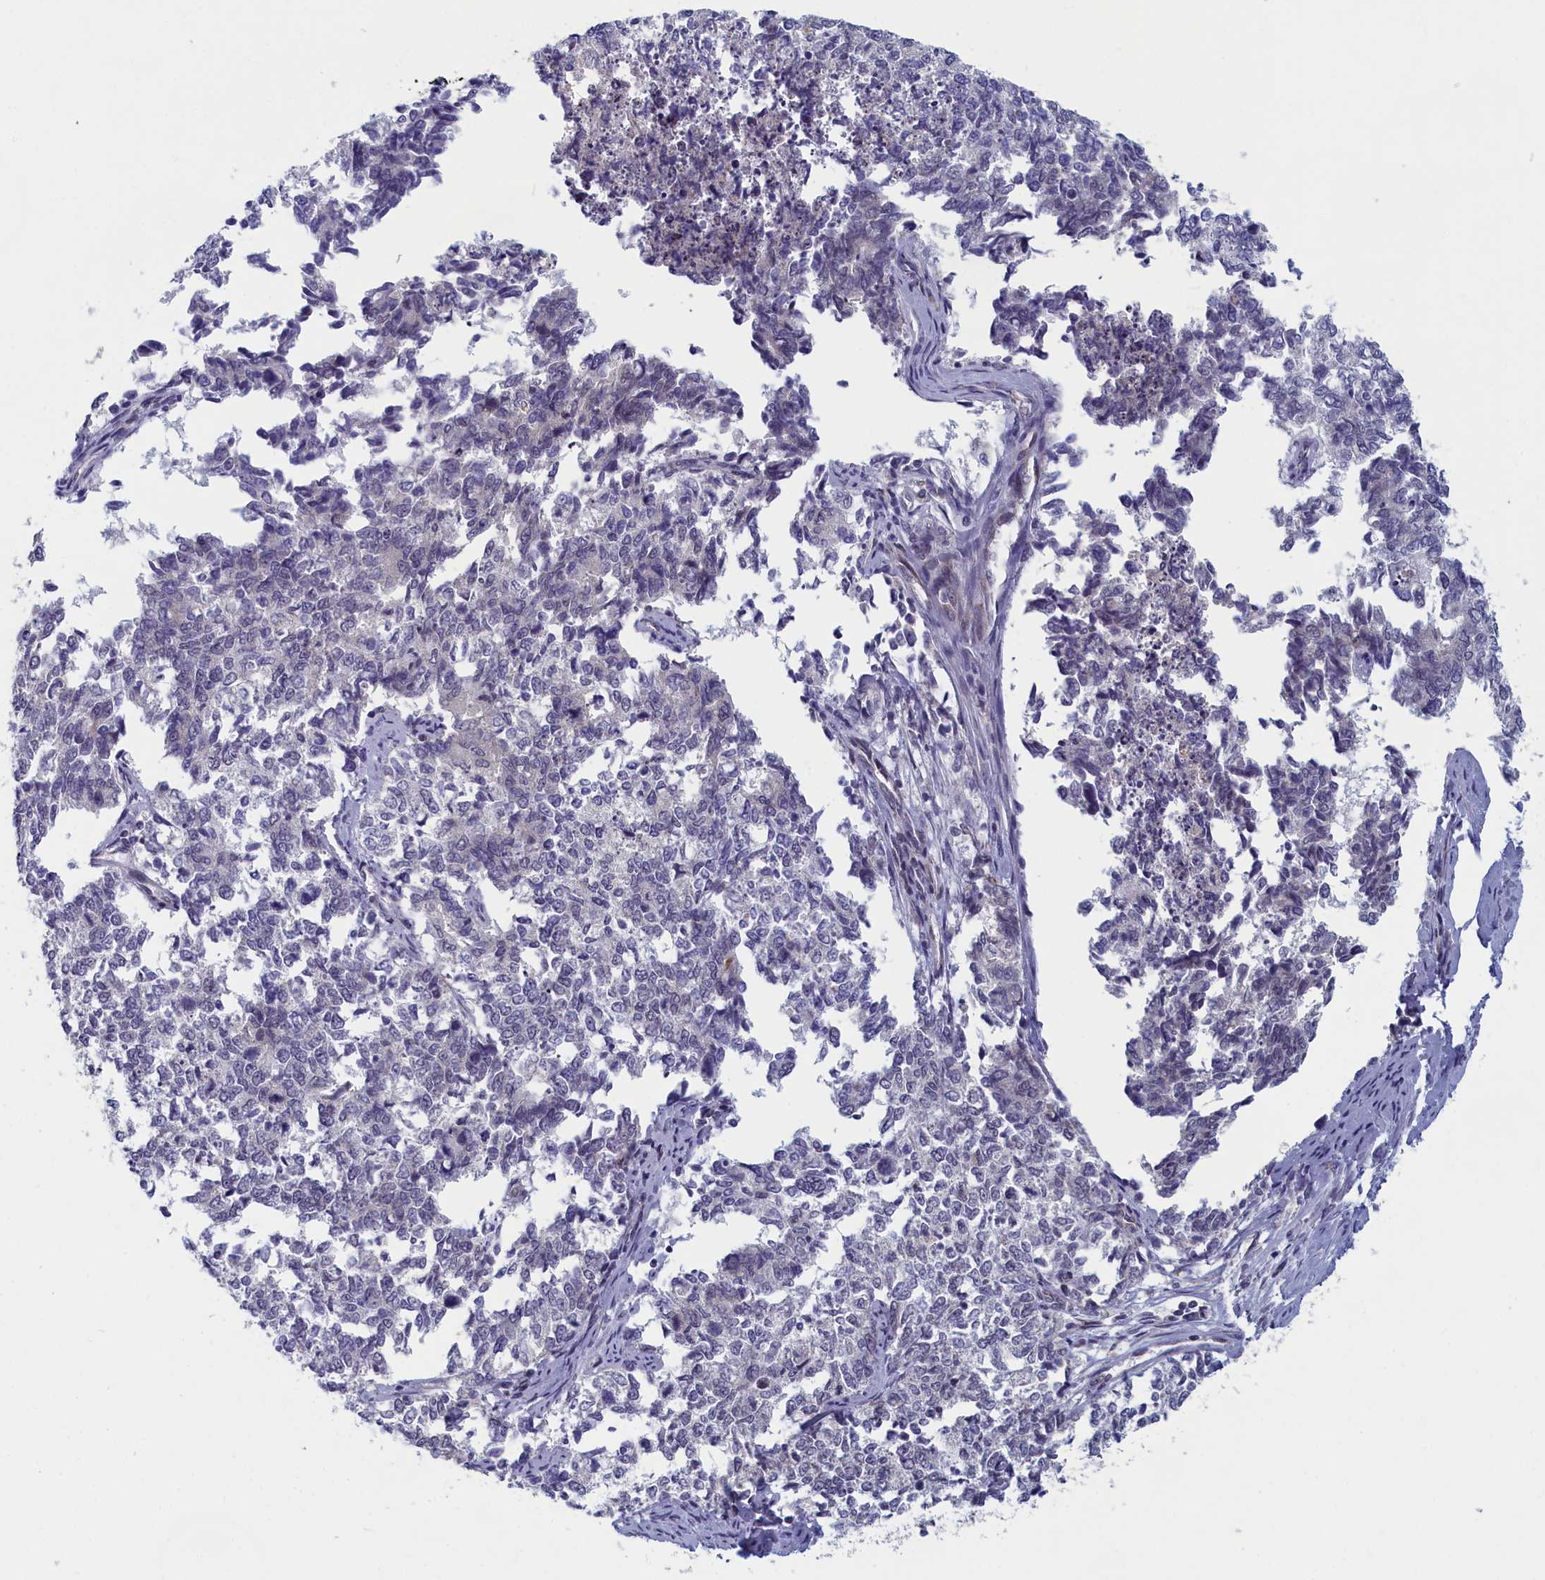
{"staining": {"intensity": "negative", "quantity": "none", "location": "none"}, "tissue": "cervical cancer", "cell_type": "Tumor cells", "image_type": "cancer", "snomed": [{"axis": "morphology", "description": "Squamous cell carcinoma, NOS"}, {"axis": "topography", "description": "Cervix"}], "caption": "Immunohistochemistry micrograph of human squamous cell carcinoma (cervical) stained for a protein (brown), which shows no staining in tumor cells. Brightfield microscopy of immunohistochemistry (IHC) stained with DAB (3,3'-diaminobenzidine) (brown) and hematoxylin (blue), captured at high magnification.", "gene": "DNAJC17", "patient": {"sex": "female", "age": 63}}